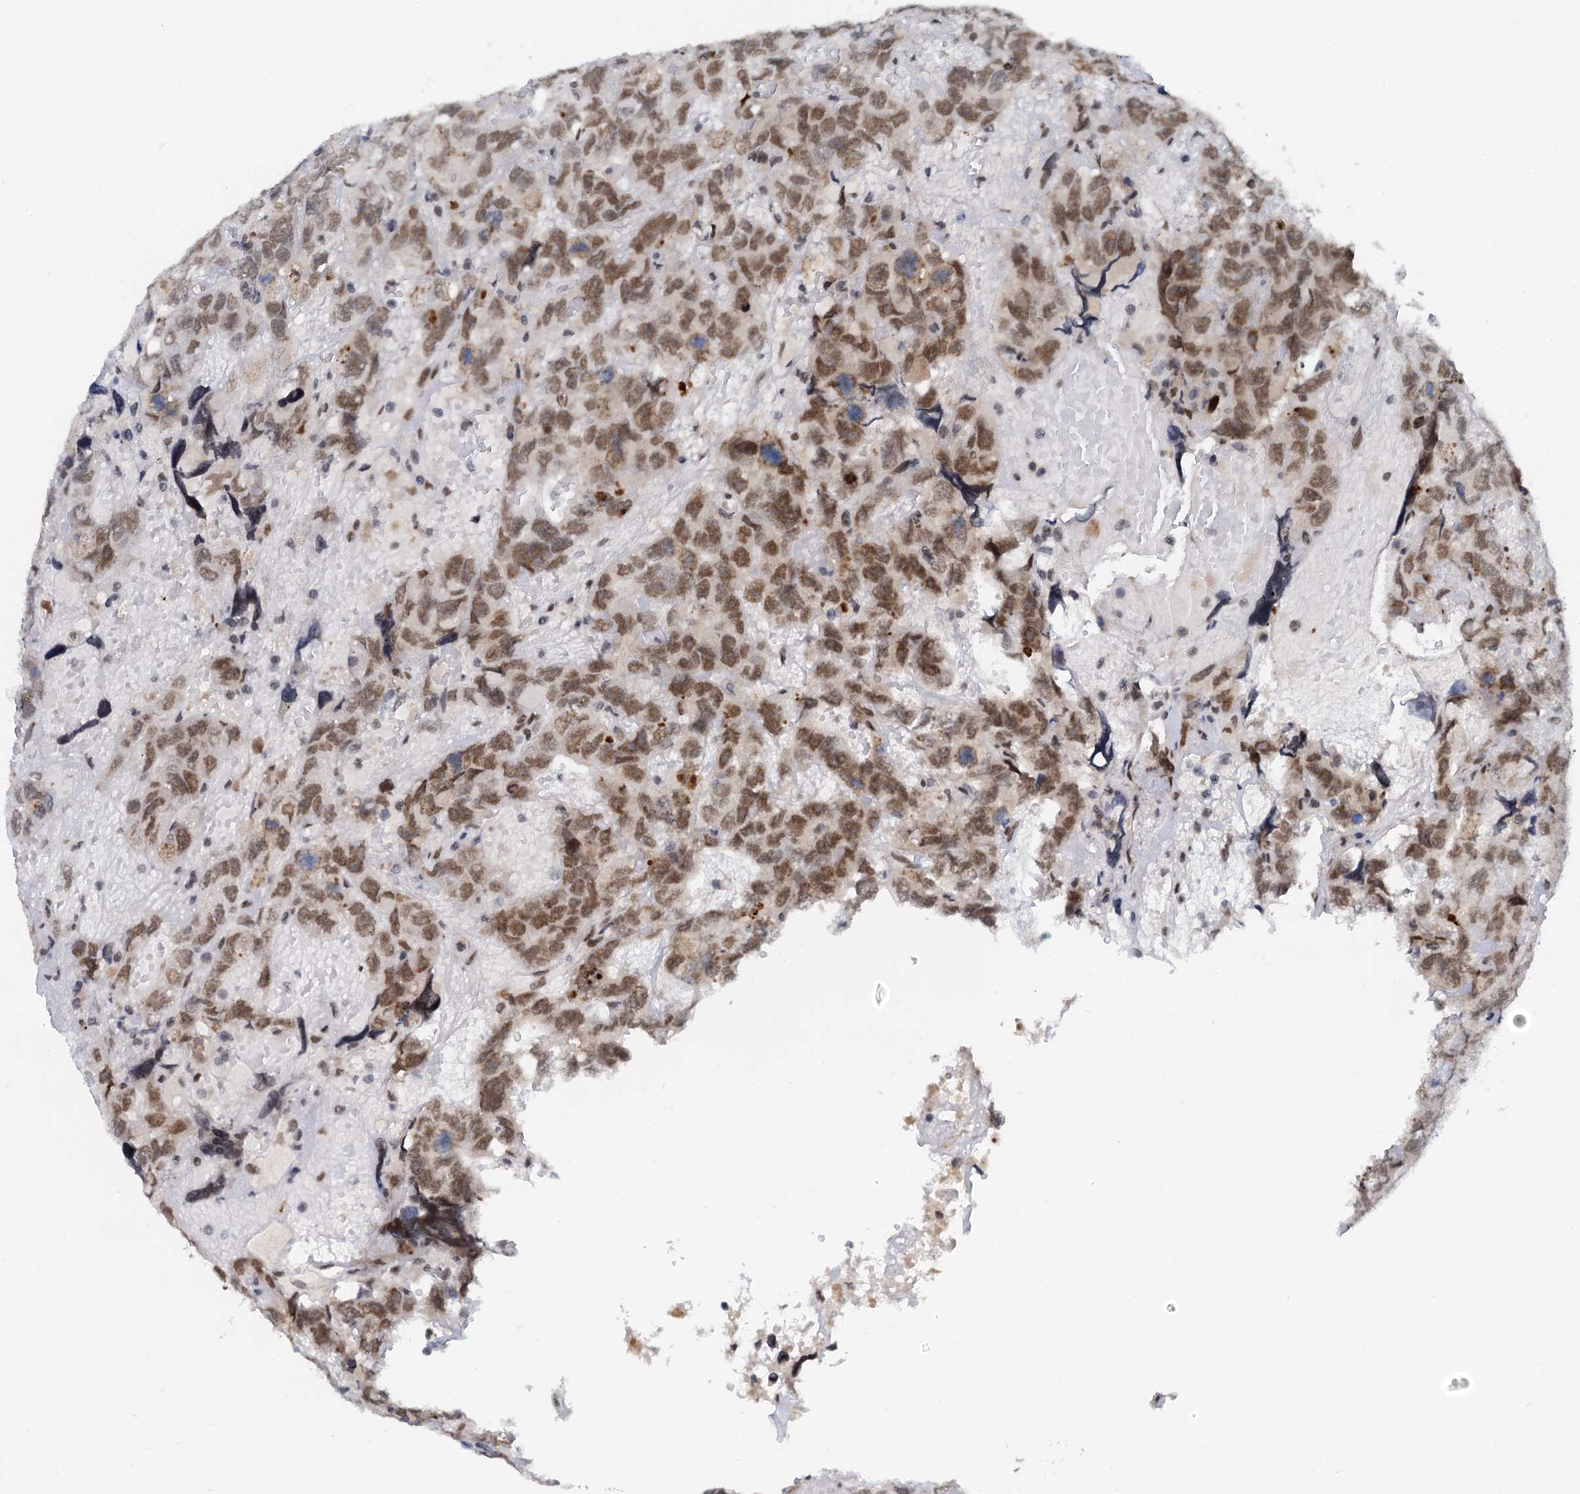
{"staining": {"intensity": "moderate", "quantity": ">75%", "location": "nuclear"}, "tissue": "testis cancer", "cell_type": "Tumor cells", "image_type": "cancer", "snomed": [{"axis": "morphology", "description": "Carcinoma, Embryonal, NOS"}, {"axis": "topography", "description": "Testis"}], "caption": "Protein analysis of embryonal carcinoma (testis) tissue displays moderate nuclear staining in approximately >75% of tumor cells. (DAB (3,3'-diaminobenzidine) = brown stain, brightfield microscopy at high magnification).", "gene": "SNRPD1", "patient": {"sex": "male", "age": 45}}